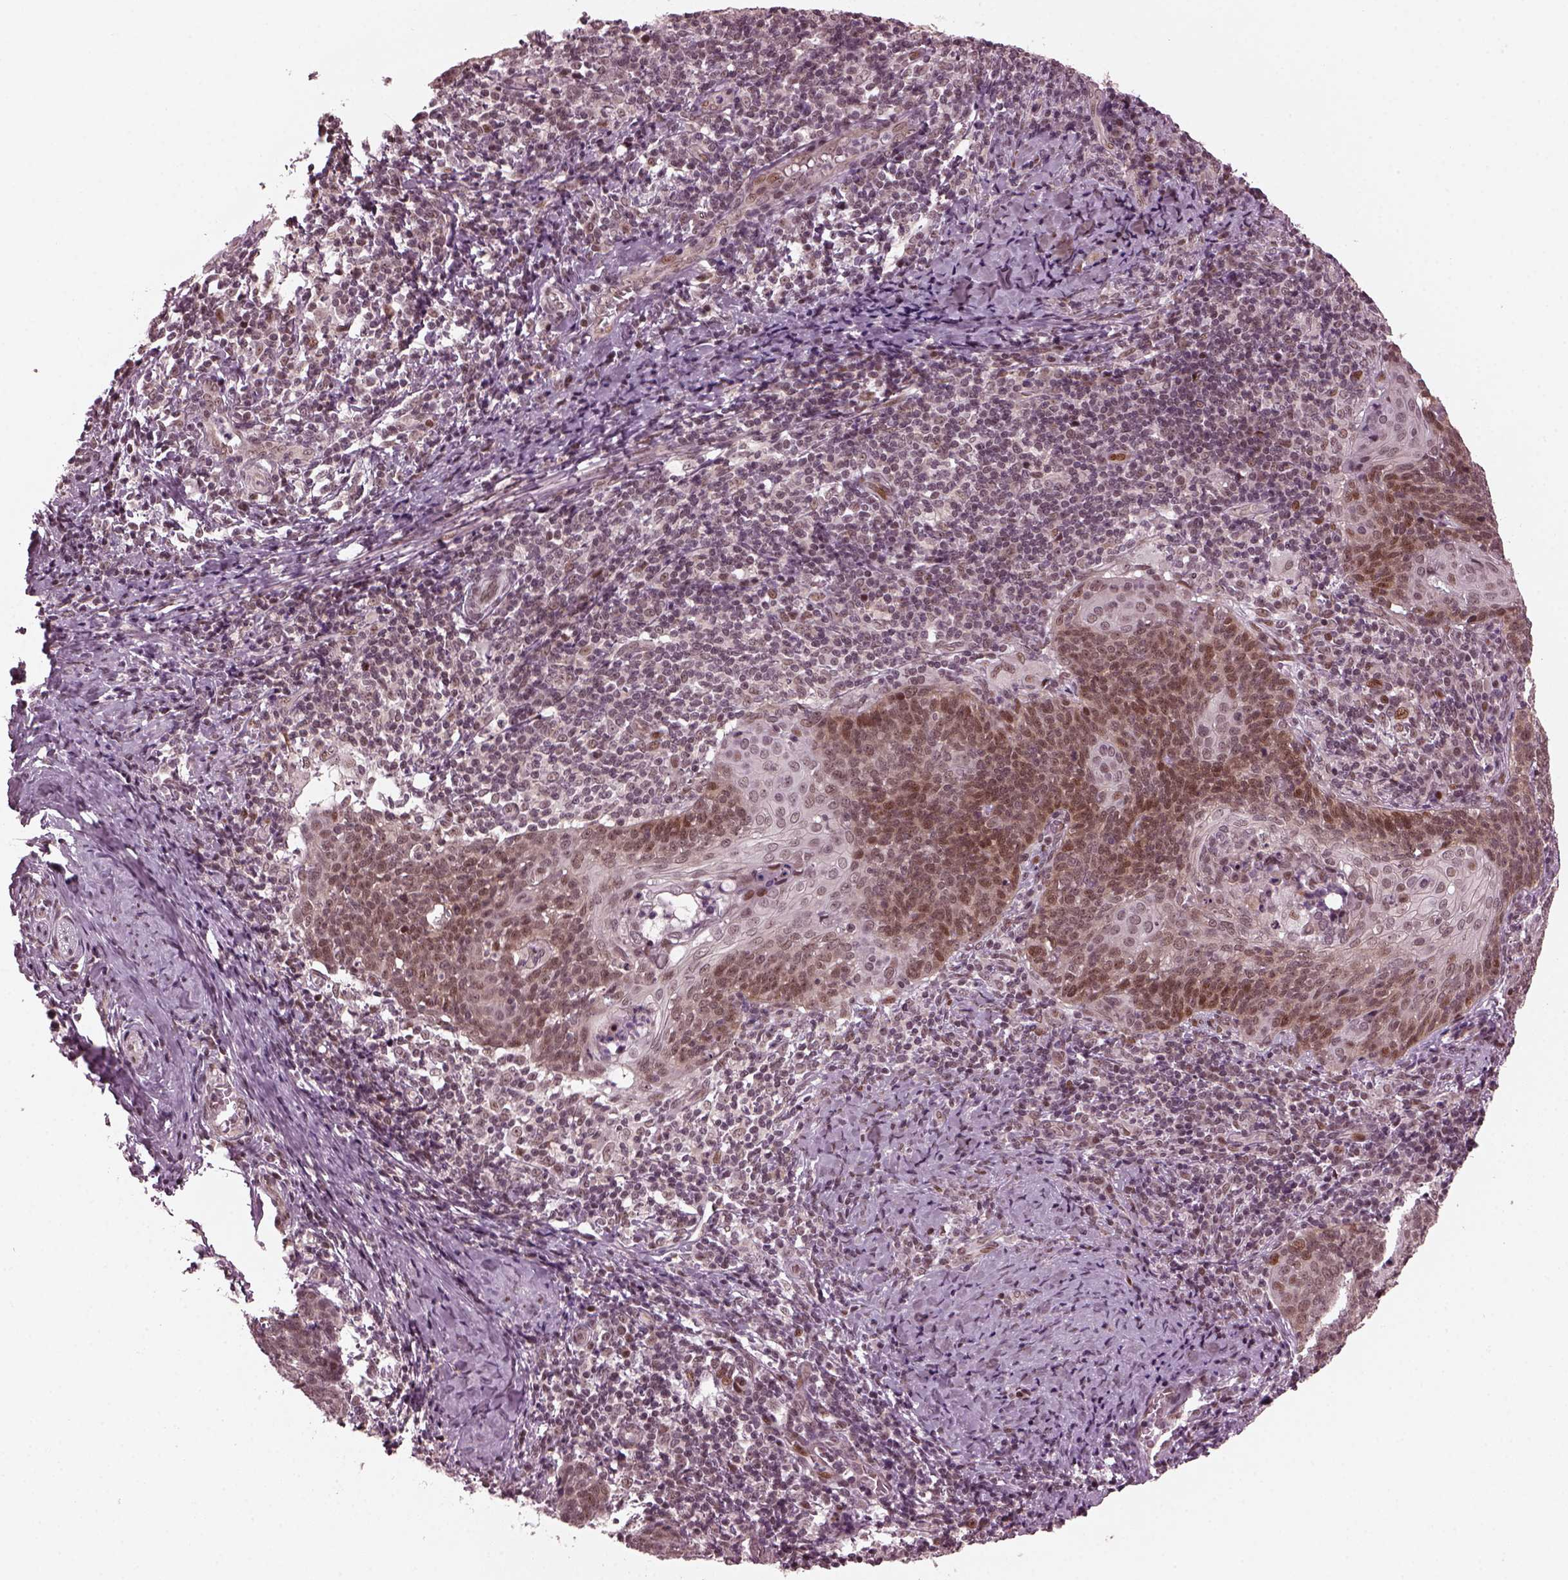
{"staining": {"intensity": "moderate", "quantity": "<25%", "location": "nuclear"}, "tissue": "cervical cancer", "cell_type": "Tumor cells", "image_type": "cancer", "snomed": [{"axis": "morphology", "description": "Normal tissue, NOS"}, {"axis": "morphology", "description": "Squamous cell carcinoma, NOS"}, {"axis": "topography", "description": "Cervix"}], "caption": "The immunohistochemical stain labels moderate nuclear staining in tumor cells of cervical cancer tissue.", "gene": "TRIB3", "patient": {"sex": "female", "age": 39}}